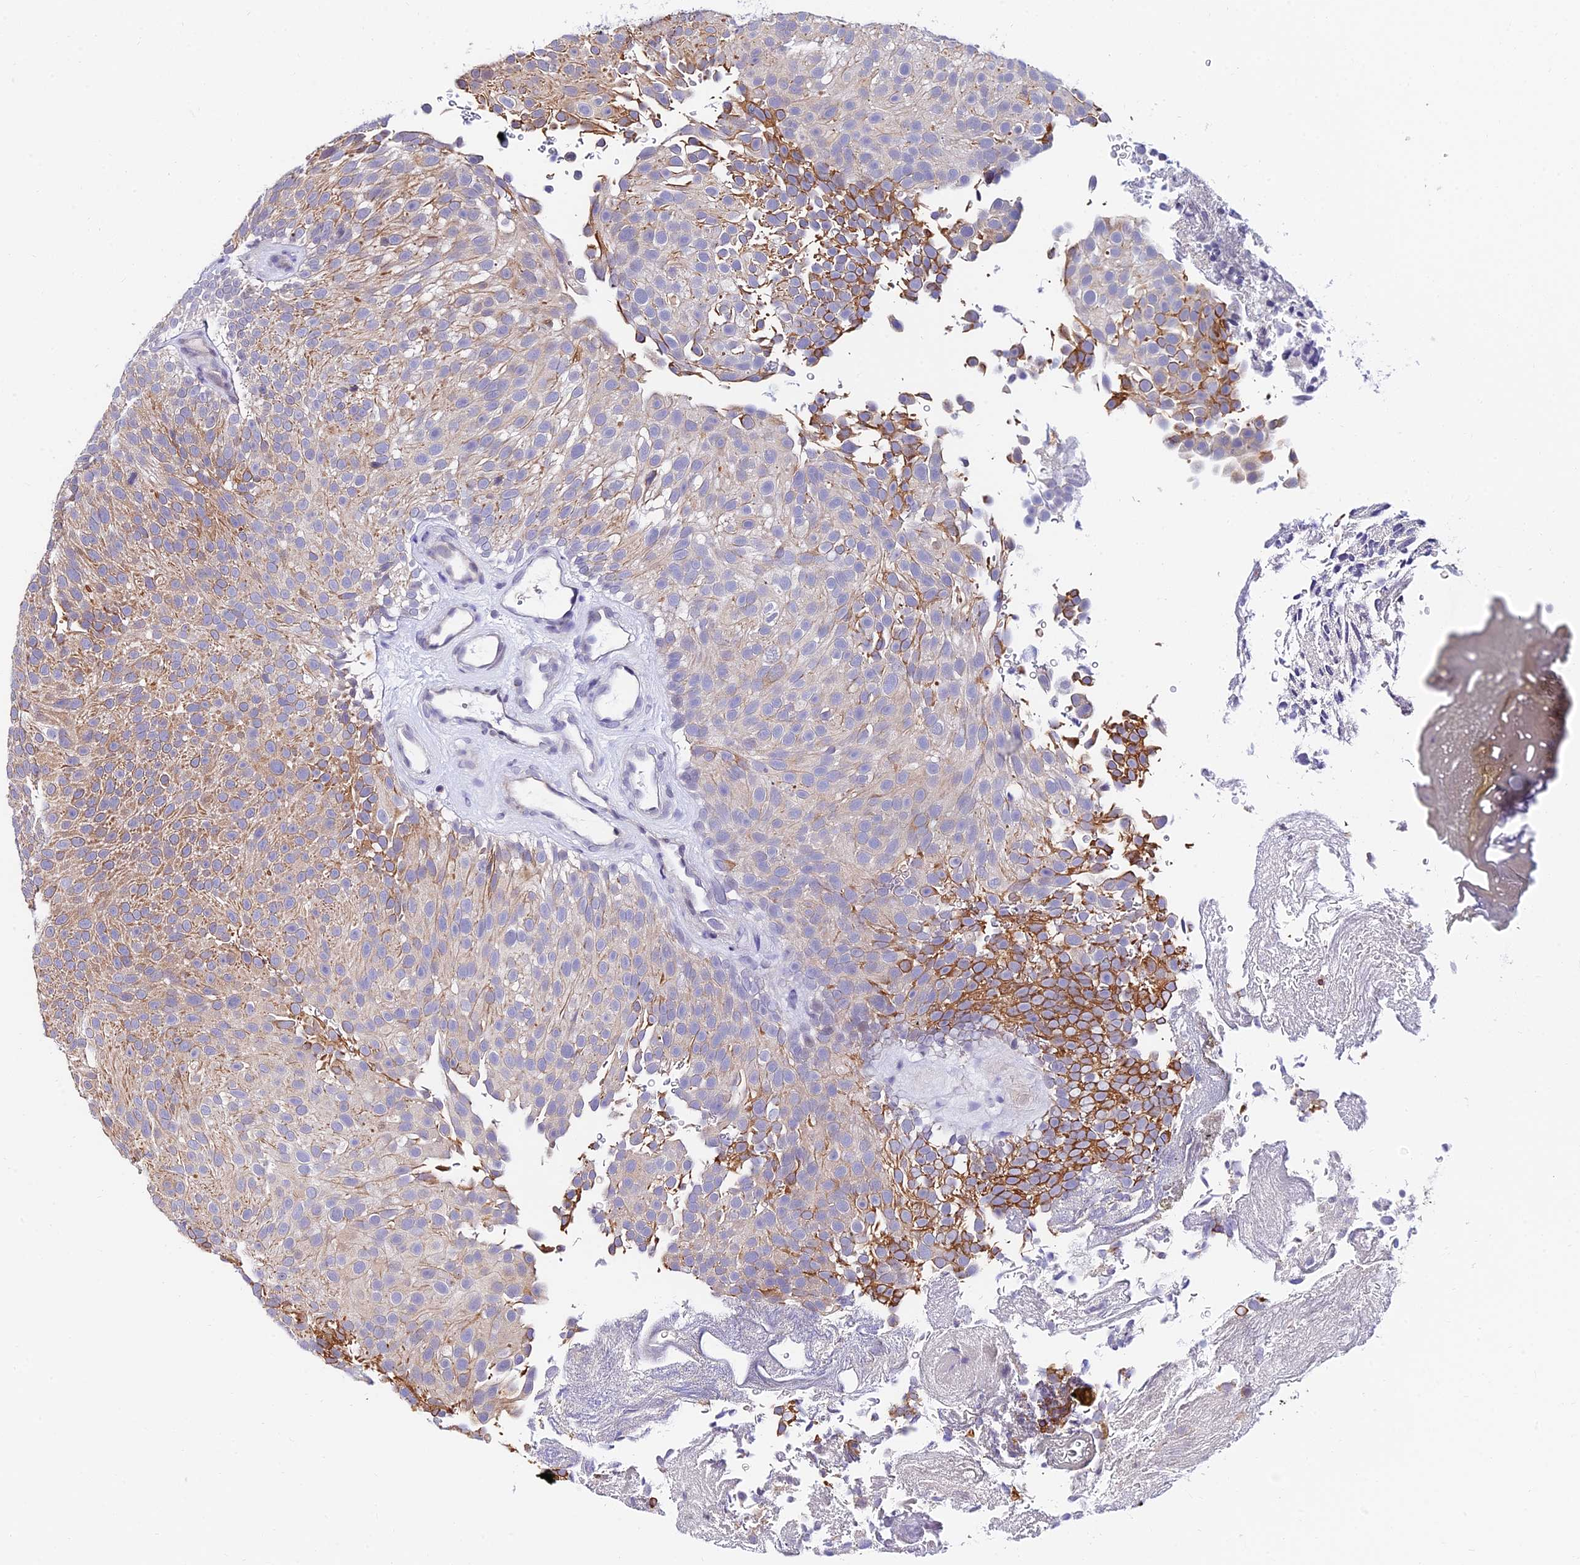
{"staining": {"intensity": "weak", "quantity": "<25%", "location": "cytoplasmic/membranous"}, "tissue": "urothelial cancer", "cell_type": "Tumor cells", "image_type": "cancer", "snomed": [{"axis": "morphology", "description": "Urothelial carcinoma, Low grade"}, {"axis": "topography", "description": "Urinary bladder"}], "caption": "This histopathology image is of urothelial cancer stained with IHC to label a protein in brown with the nuclei are counter-stained blue. There is no positivity in tumor cells. The staining was performed using DAB (3,3'-diaminobenzidine) to visualize the protein expression in brown, while the nuclei were stained in blue with hematoxylin (Magnification: 20x).", "gene": "CDNF", "patient": {"sex": "male", "age": 78}}